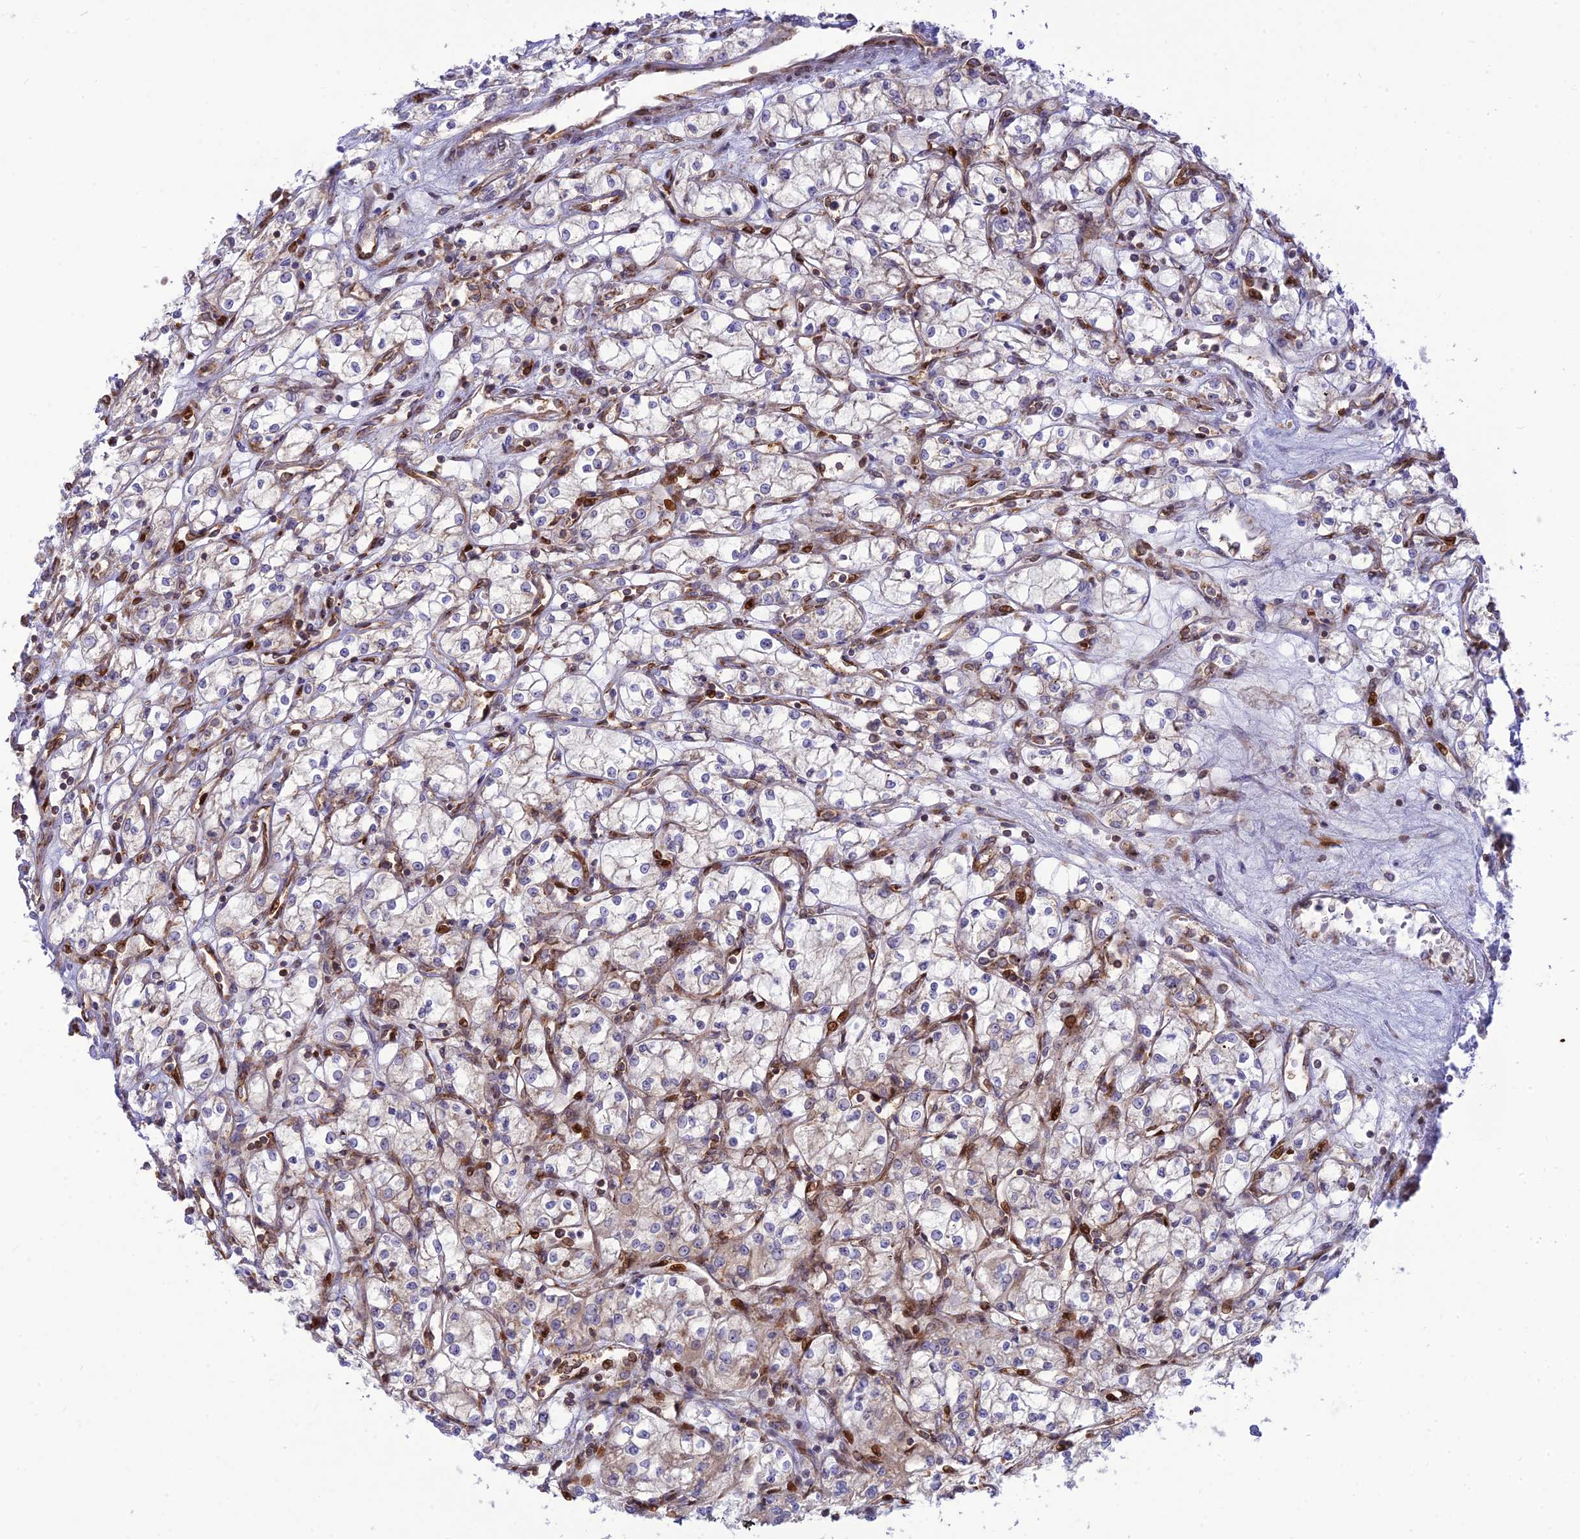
{"staining": {"intensity": "weak", "quantity": "<25%", "location": "cytoplasmic/membranous"}, "tissue": "renal cancer", "cell_type": "Tumor cells", "image_type": "cancer", "snomed": [{"axis": "morphology", "description": "Adenocarcinoma, NOS"}, {"axis": "topography", "description": "Kidney"}], "caption": "IHC histopathology image of renal cancer (adenocarcinoma) stained for a protein (brown), which reveals no staining in tumor cells.", "gene": "PIMREG", "patient": {"sex": "male", "age": 59}}